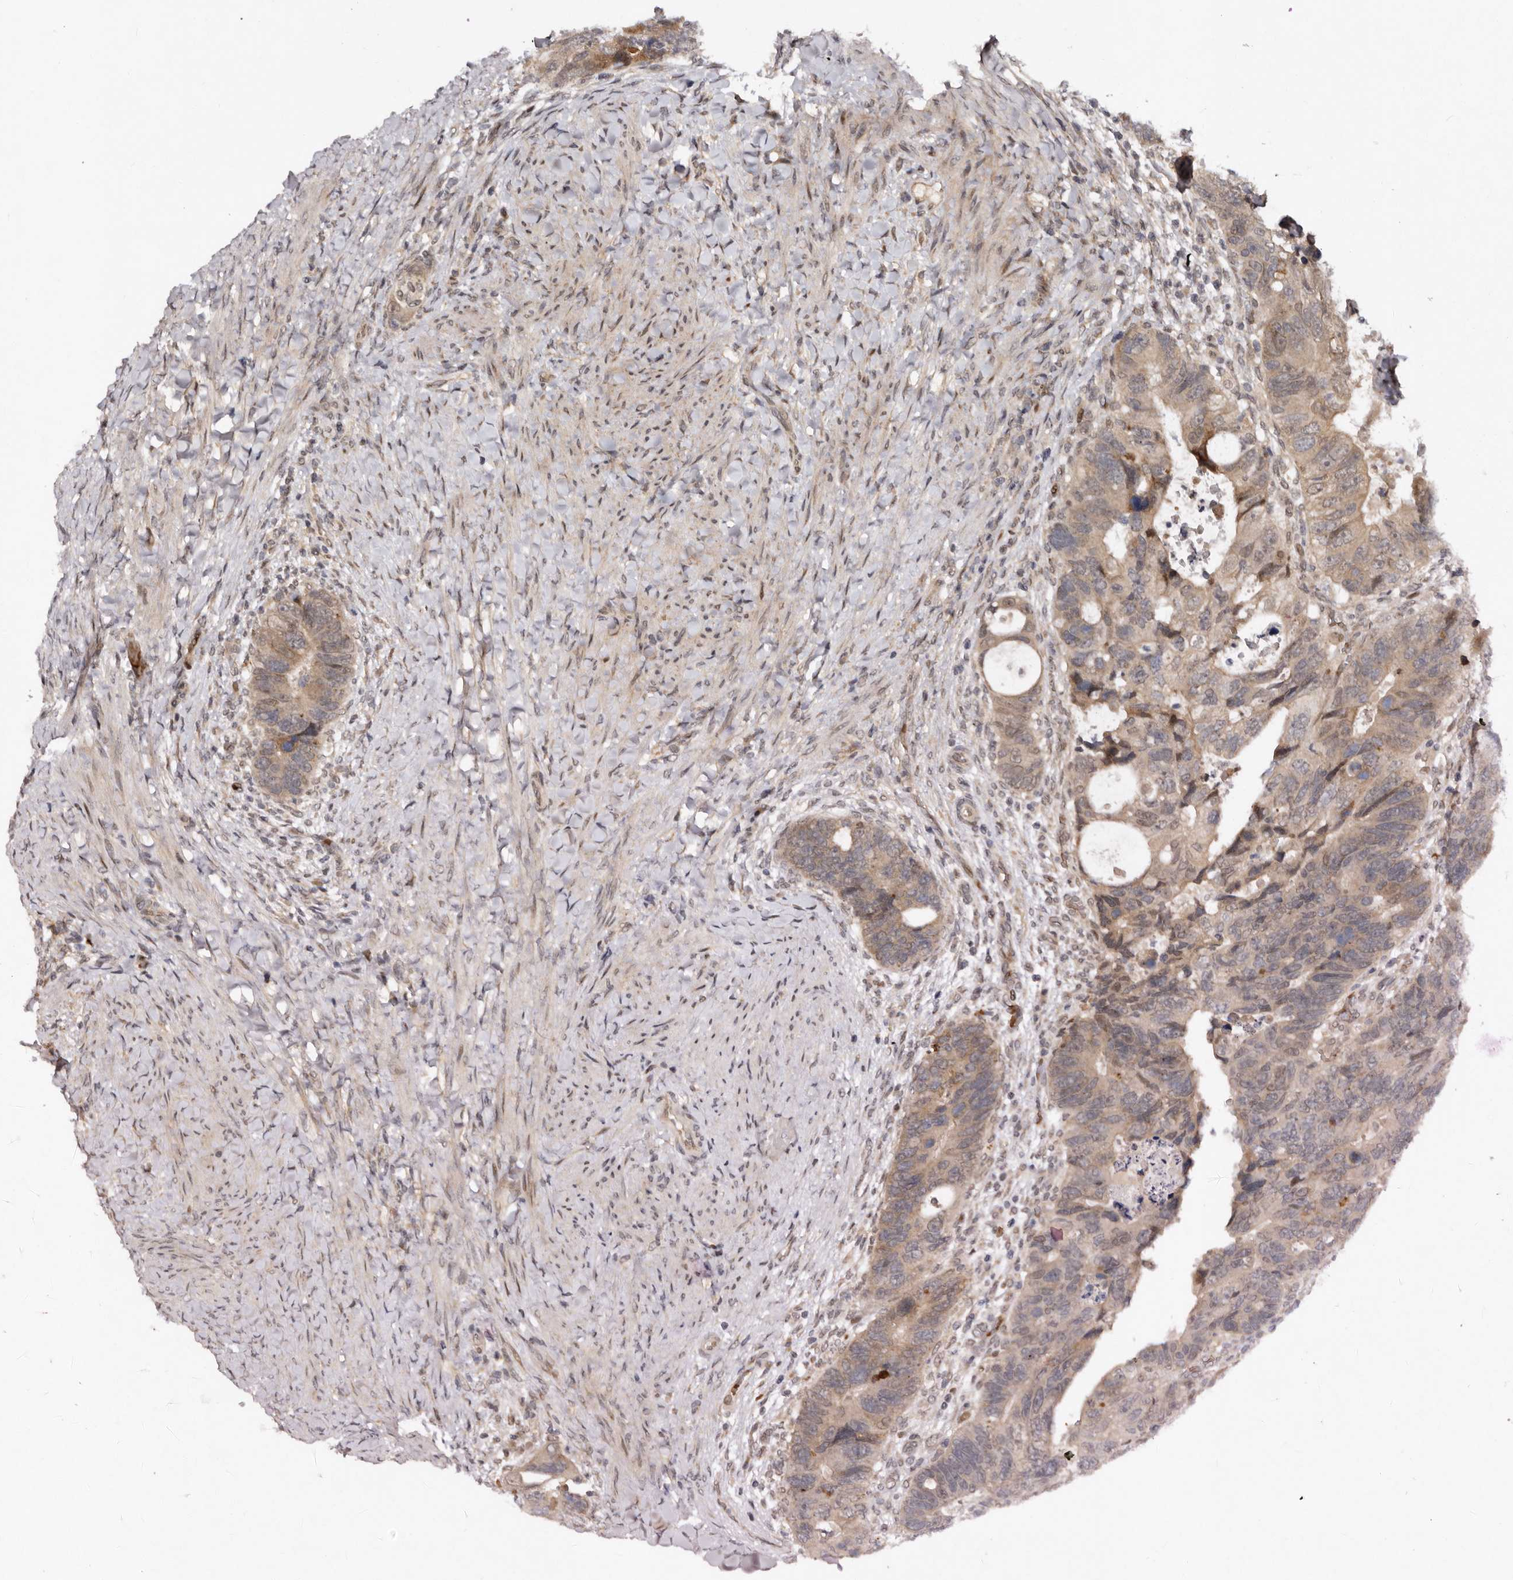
{"staining": {"intensity": "moderate", "quantity": ">75%", "location": "cytoplasmic/membranous"}, "tissue": "colorectal cancer", "cell_type": "Tumor cells", "image_type": "cancer", "snomed": [{"axis": "morphology", "description": "Adenocarcinoma, NOS"}, {"axis": "topography", "description": "Rectum"}], "caption": "An IHC photomicrograph of neoplastic tissue is shown. Protein staining in brown highlights moderate cytoplasmic/membranous positivity in colorectal adenocarcinoma within tumor cells.", "gene": "ABL1", "patient": {"sex": "male", "age": 59}}